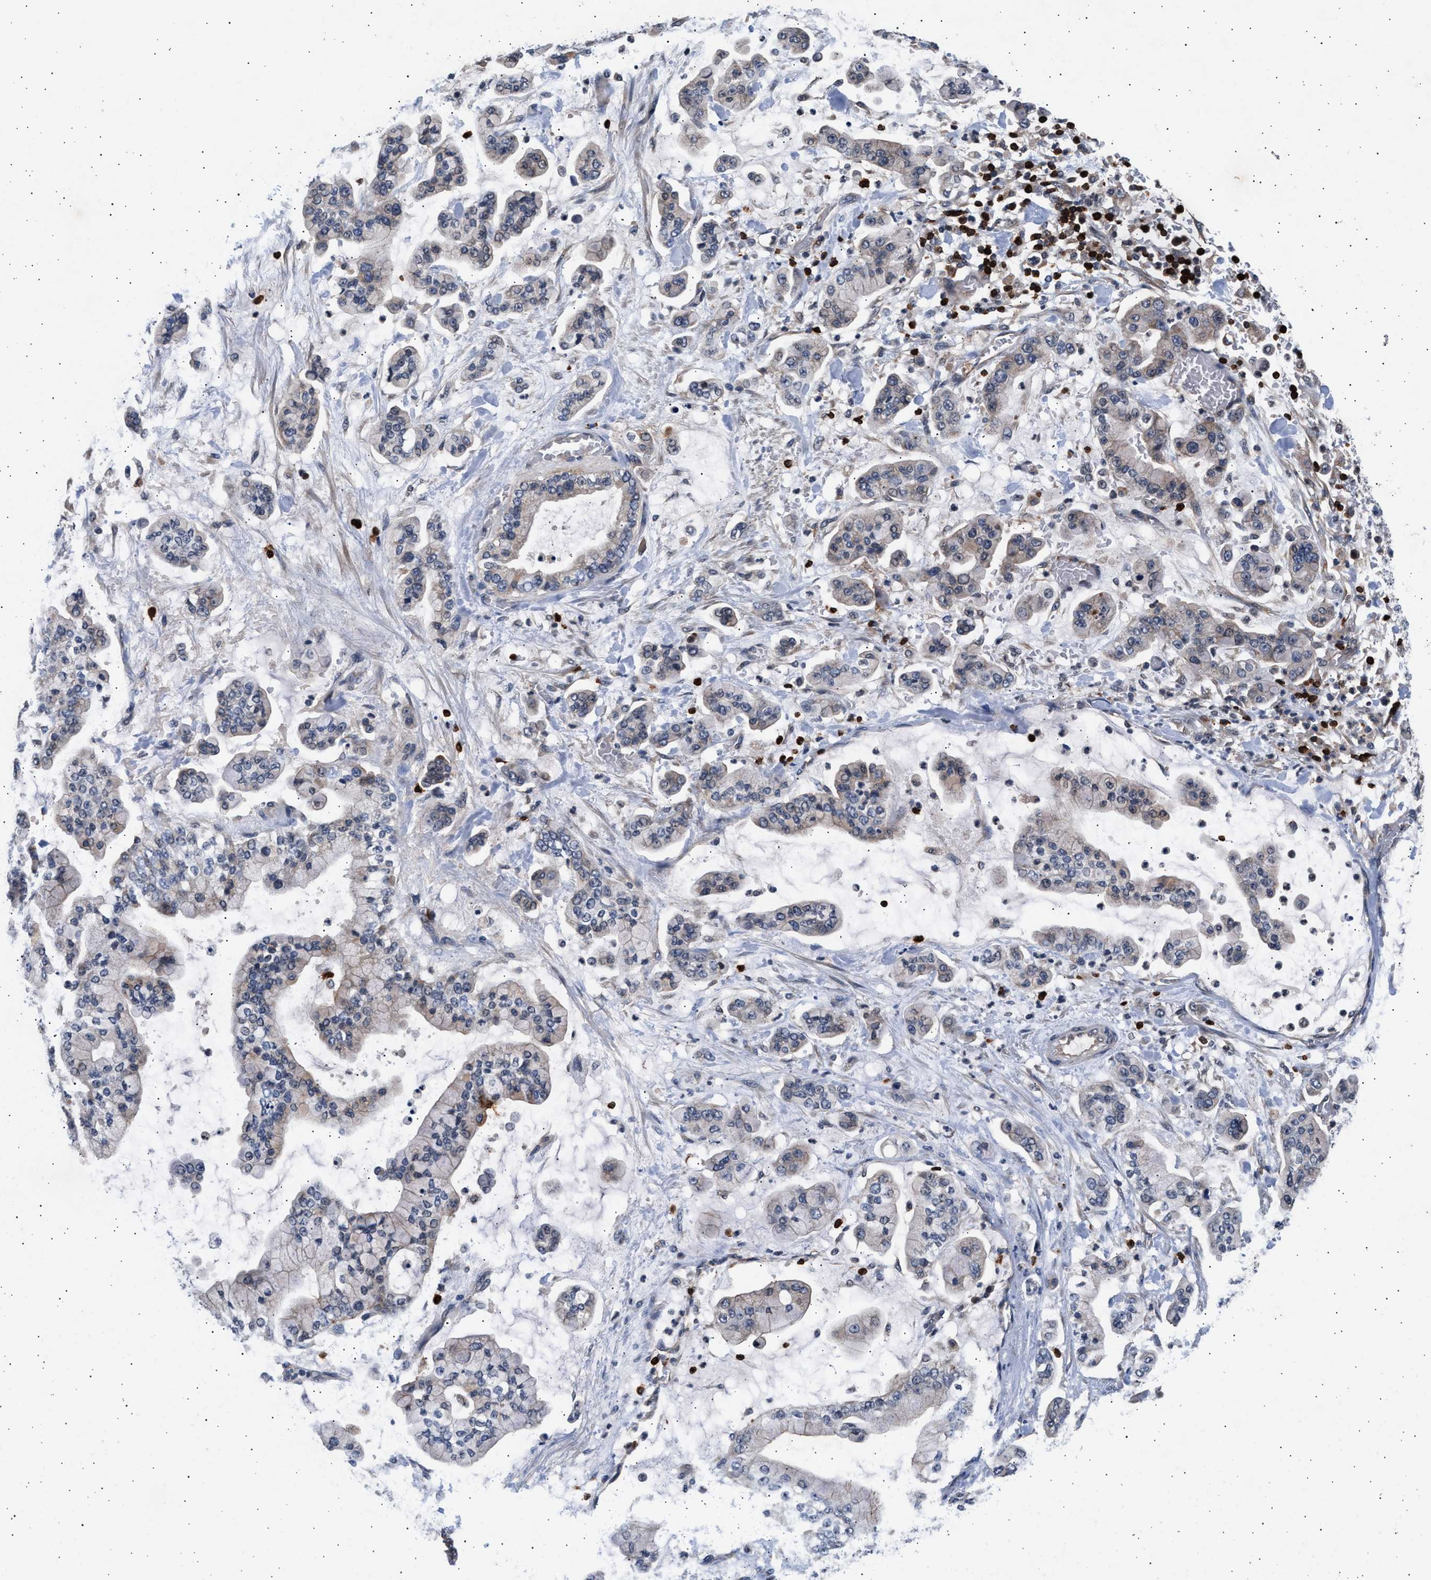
{"staining": {"intensity": "negative", "quantity": "none", "location": "none"}, "tissue": "stomach cancer", "cell_type": "Tumor cells", "image_type": "cancer", "snomed": [{"axis": "morphology", "description": "Normal tissue, NOS"}, {"axis": "morphology", "description": "Adenocarcinoma, NOS"}, {"axis": "topography", "description": "Stomach, upper"}, {"axis": "topography", "description": "Stomach"}], "caption": "This is a photomicrograph of immunohistochemistry staining of stomach adenocarcinoma, which shows no positivity in tumor cells. Nuclei are stained in blue.", "gene": "GRAP2", "patient": {"sex": "male", "age": 76}}